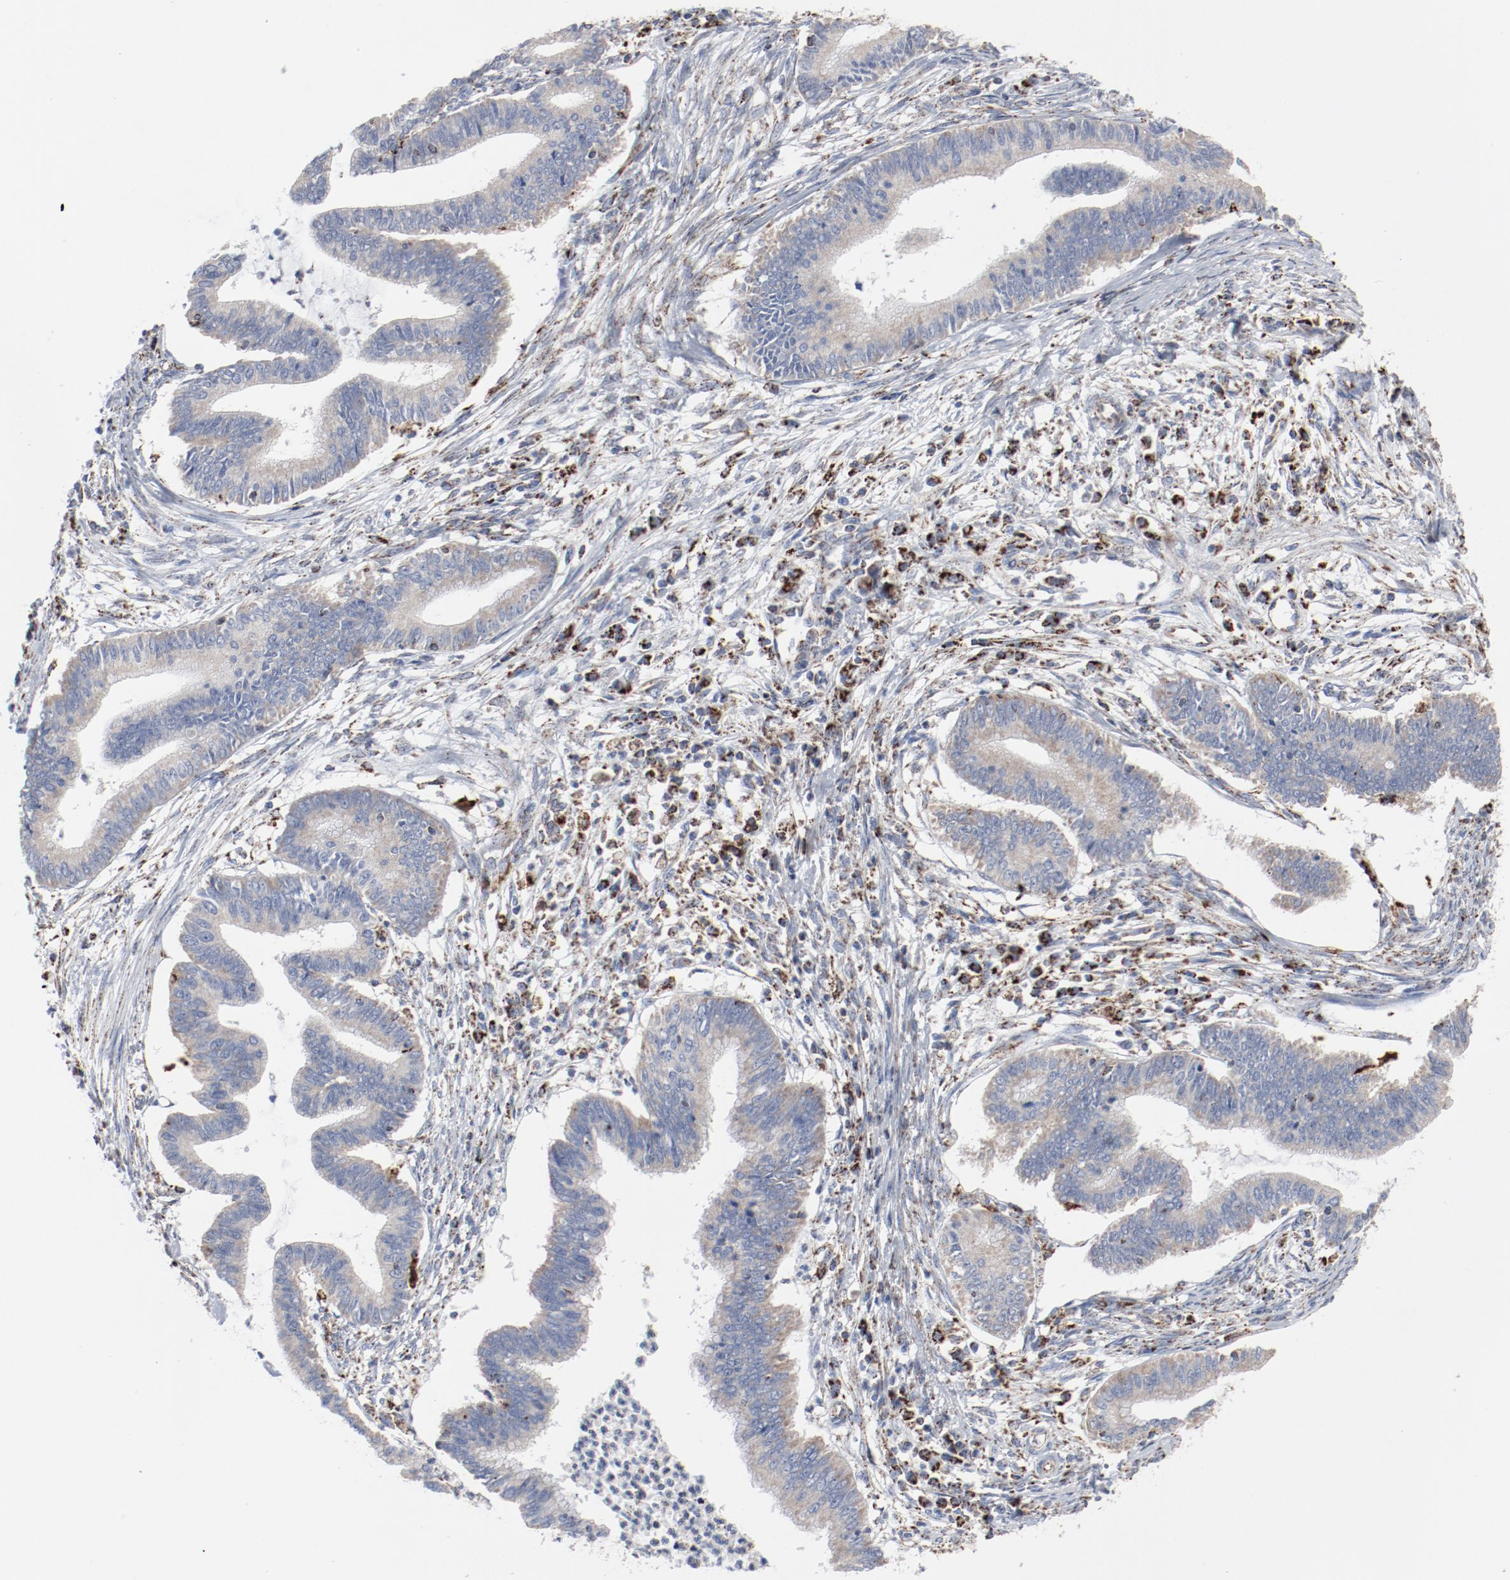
{"staining": {"intensity": "weak", "quantity": ">75%", "location": "cytoplasmic/membranous"}, "tissue": "cervical cancer", "cell_type": "Tumor cells", "image_type": "cancer", "snomed": [{"axis": "morphology", "description": "Adenocarcinoma, NOS"}, {"axis": "topography", "description": "Cervix"}], "caption": "Immunohistochemistry (IHC) of human adenocarcinoma (cervical) shows low levels of weak cytoplasmic/membranous expression in about >75% of tumor cells.", "gene": "SETD3", "patient": {"sex": "female", "age": 36}}